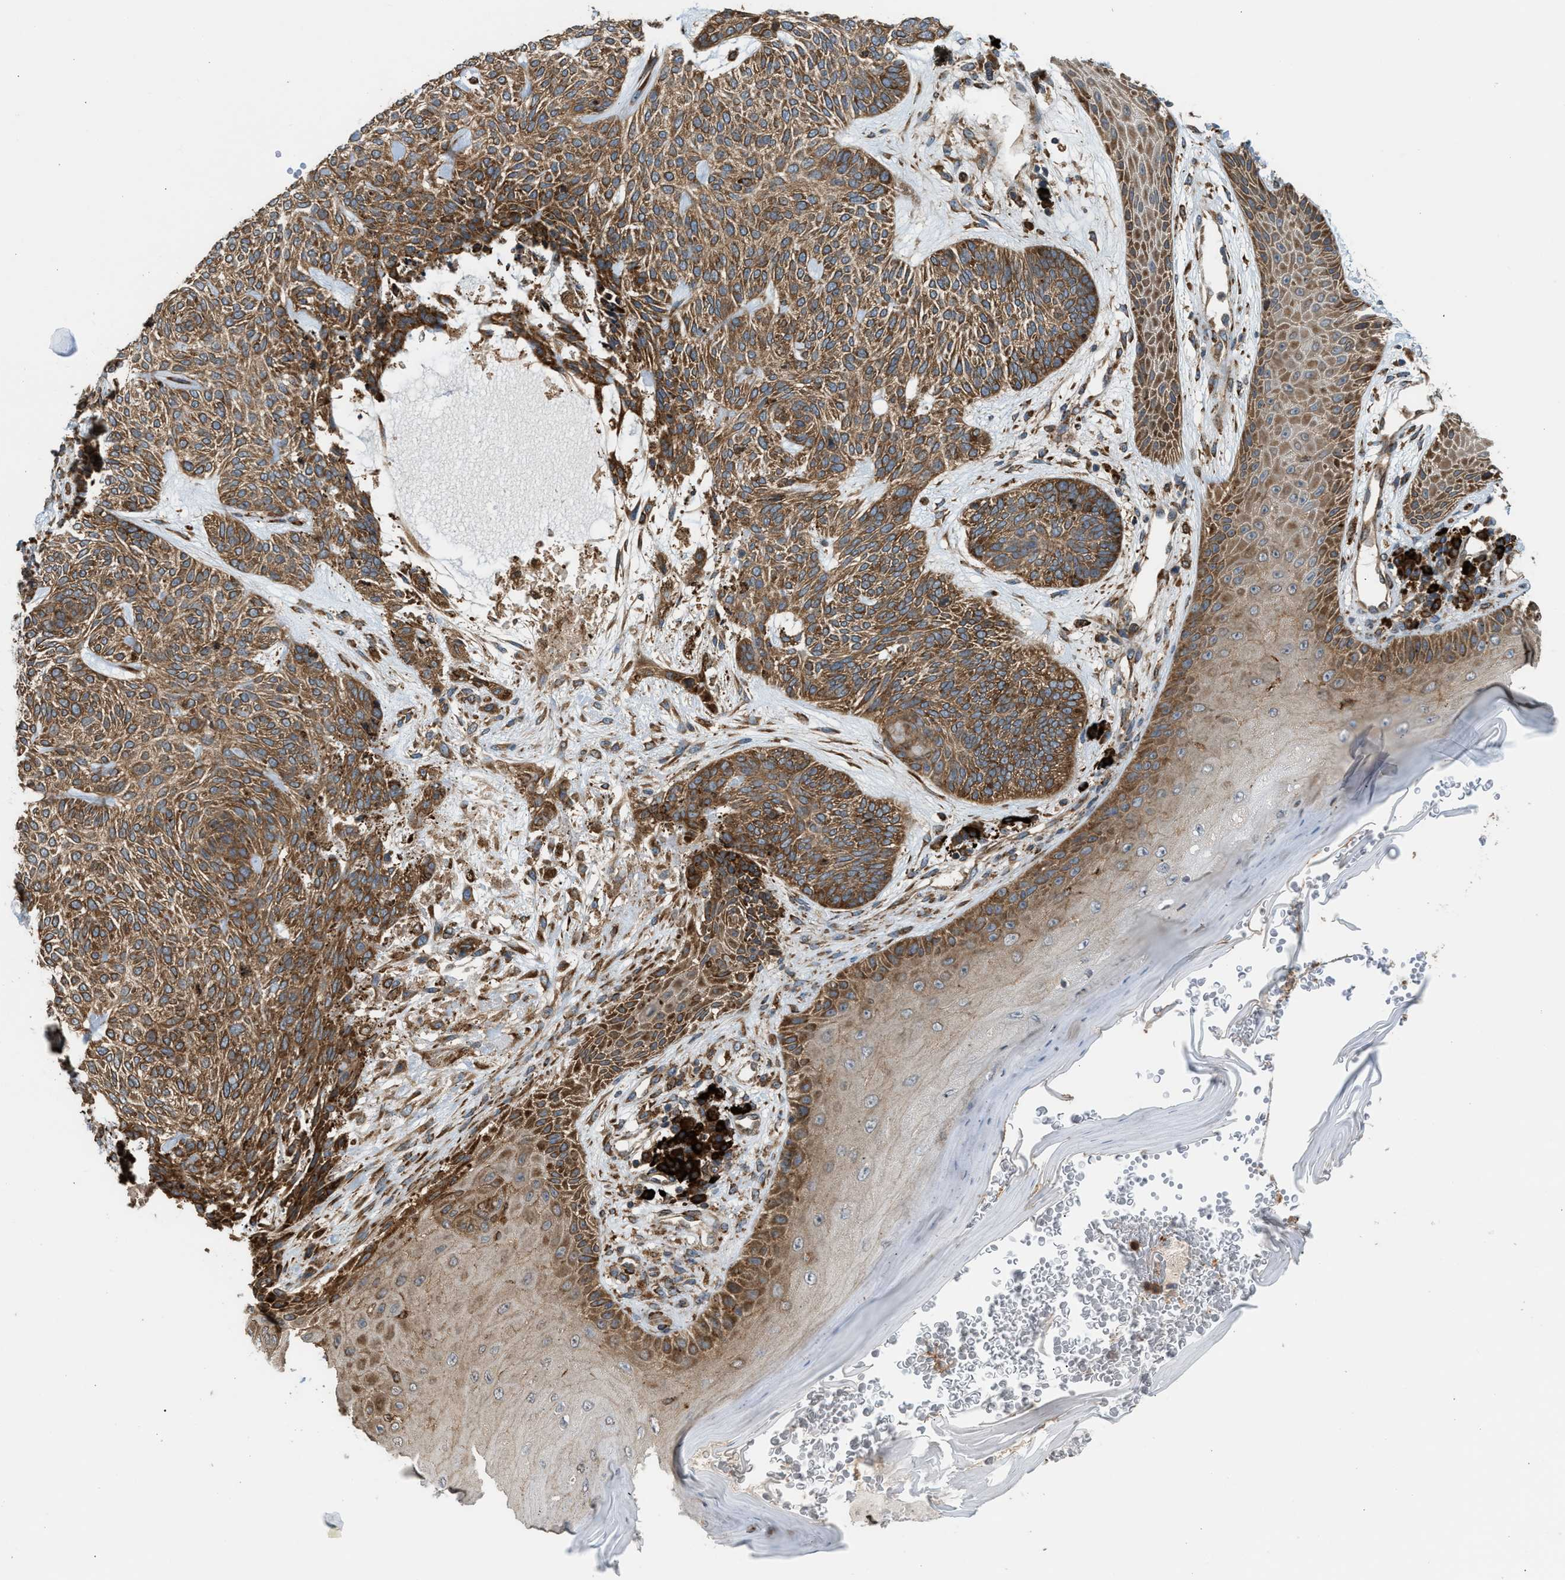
{"staining": {"intensity": "moderate", "quantity": ">75%", "location": "cytoplasmic/membranous"}, "tissue": "skin cancer", "cell_type": "Tumor cells", "image_type": "cancer", "snomed": [{"axis": "morphology", "description": "Basal cell carcinoma"}, {"axis": "topography", "description": "Skin"}], "caption": "IHC histopathology image of skin cancer stained for a protein (brown), which exhibits medium levels of moderate cytoplasmic/membranous staining in about >75% of tumor cells.", "gene": "BAIAP2L1", "patient": {"sex": "male", "age": 55}}